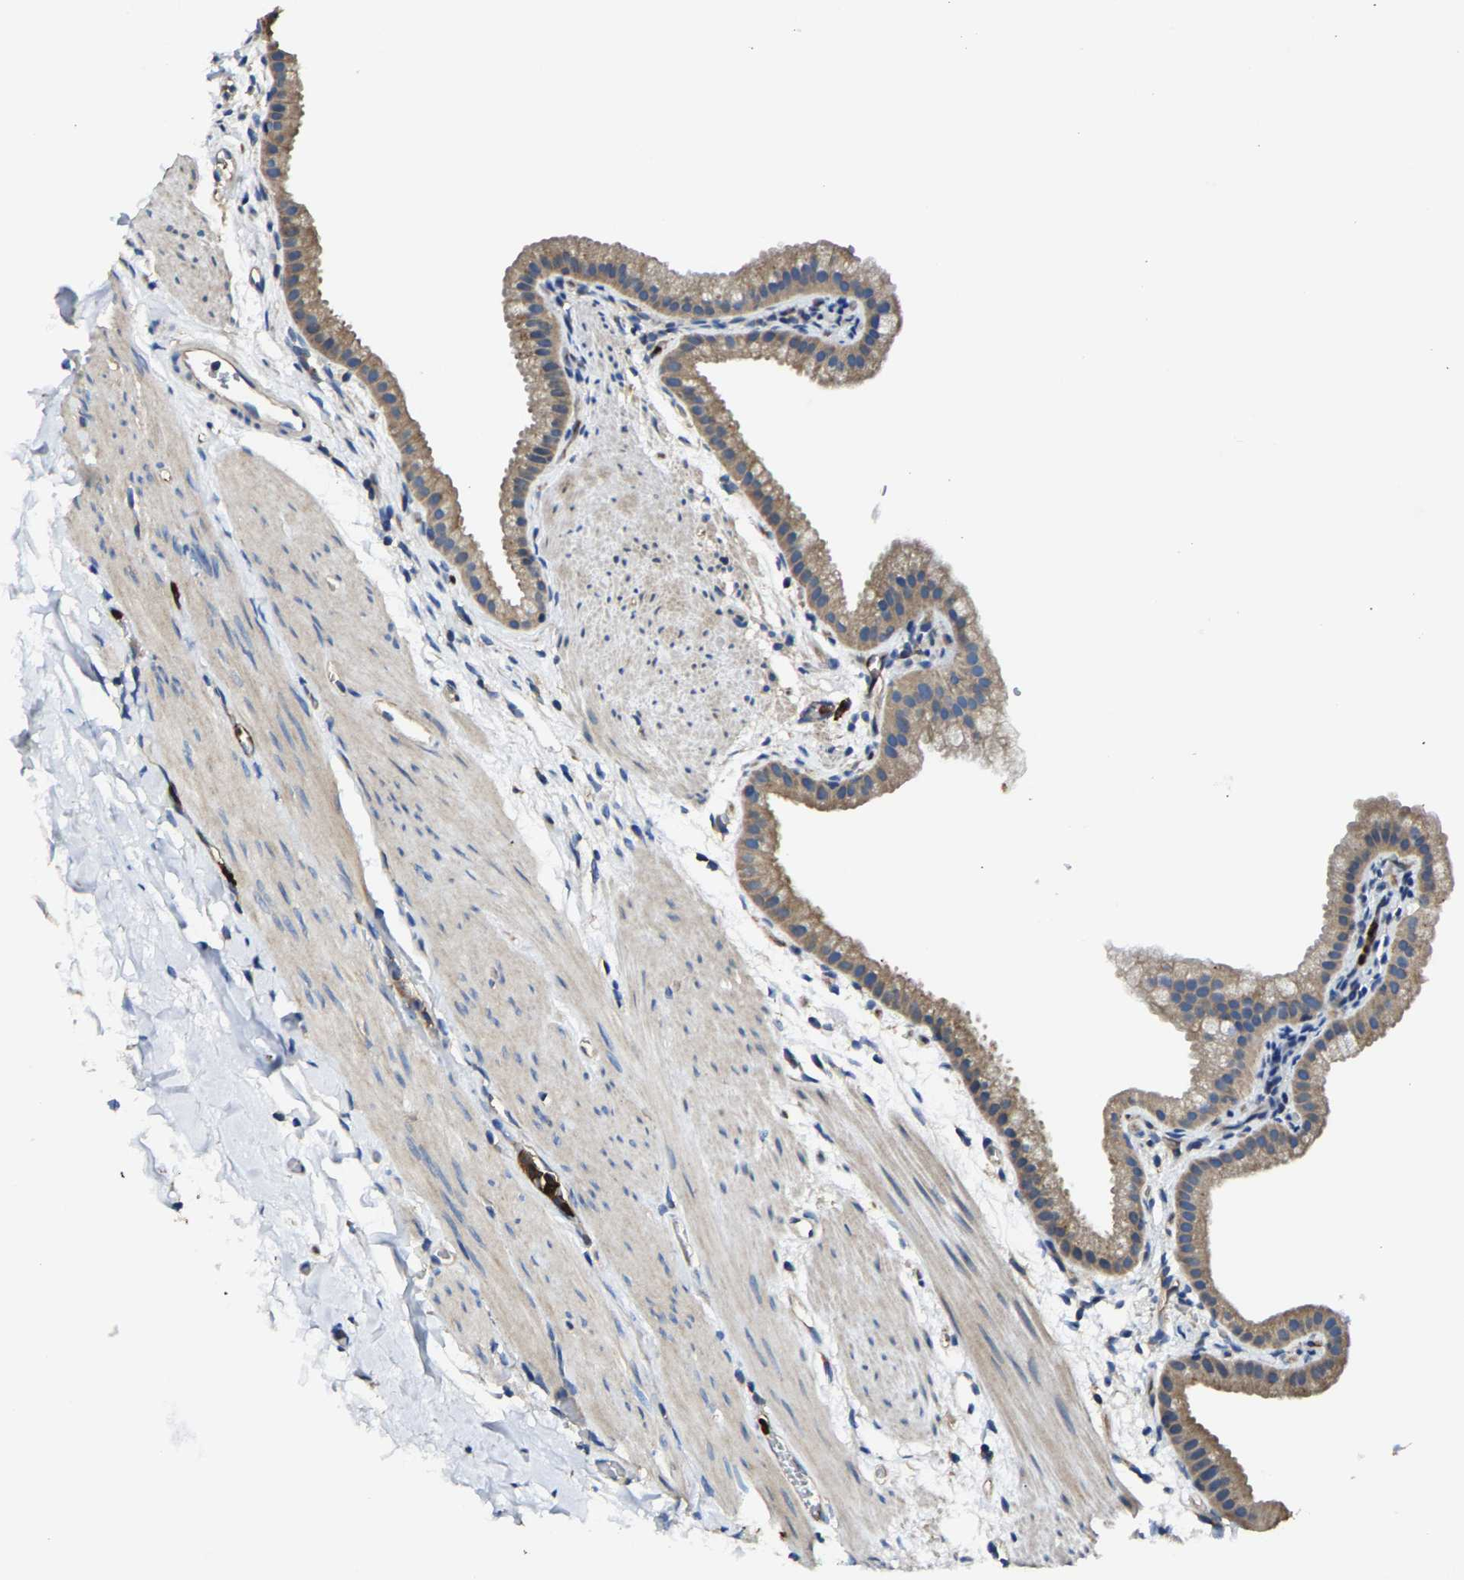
{"staining": {"intensity": "moderate", "quantity": "25%-75%", "location": "cytoplasmic/membranous"}, "tissue": "gallbladder", "cell_type": "Glandular cells", "image_type": "normal", "snomed": [{"axis": "morphology", "description": "Normal tissue, NOS"}, {"axis": "topography", "description": "Gallbladder"}], "caption": "Protein staining of unremarkable gallbladder exhibits moderate cytoplasmic/membranous expression in approximately 25%-75% of glandular cells. (IHC, brightfield microscopy, high magnification).", "gene": "TRAF6", "patient": {"sex": "female", "age": 64}}